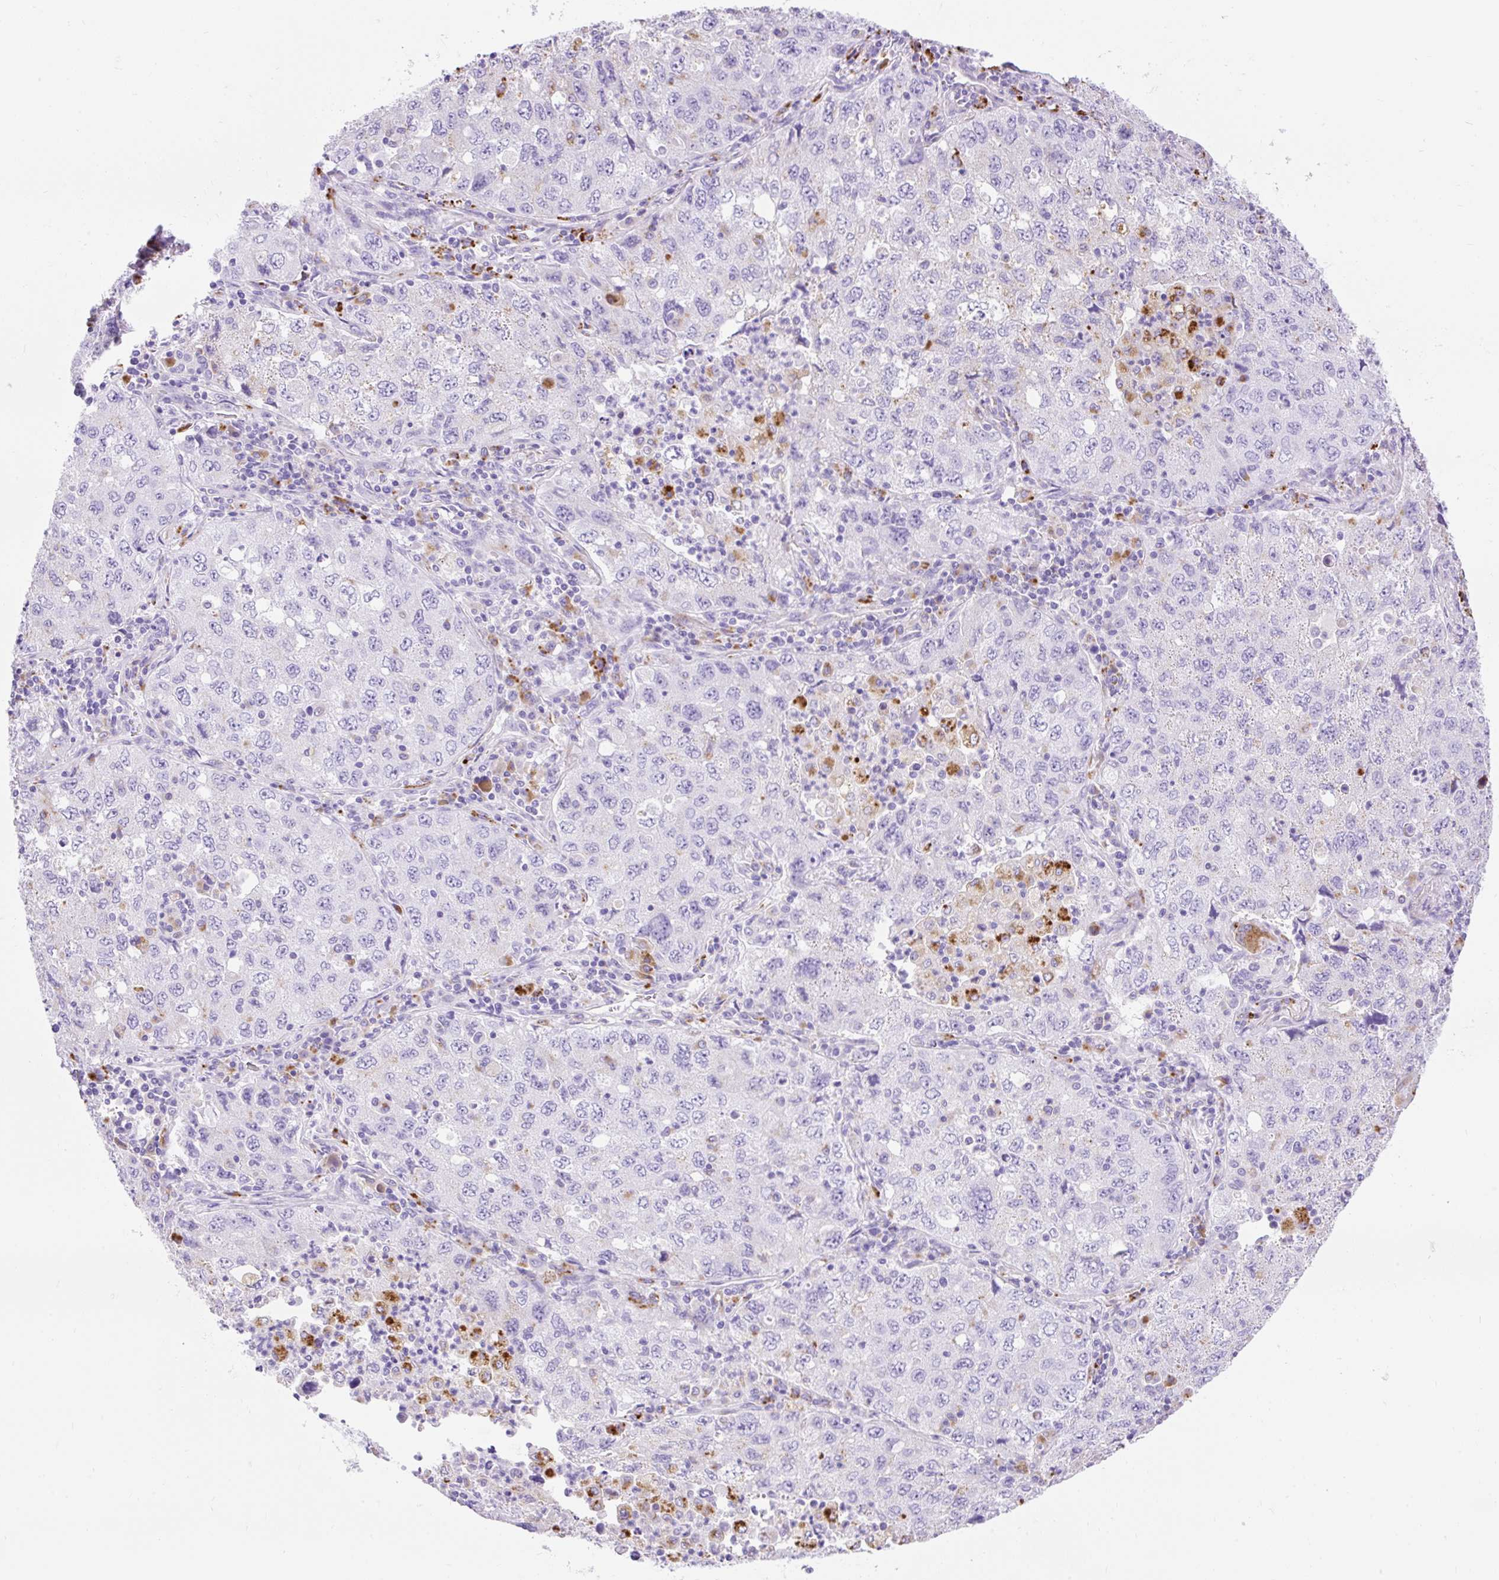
{"staining": {"intensity": "negative", "quantity": "none", "location": "none"}, "tissue": "lung cancer", "cell_type": "Tumor cells", "image_type": "cancer", "snomed": [{"axis": "morphology", "description": "Adenocarcinoma, NOS"}, {"axis": "topography", "description": "Lung"}], "caption": "Tumor cells are negative for brown protein staining in lung cancer.", "gene": "HEXB", "patient": {"sex": "female", "age": 57}}